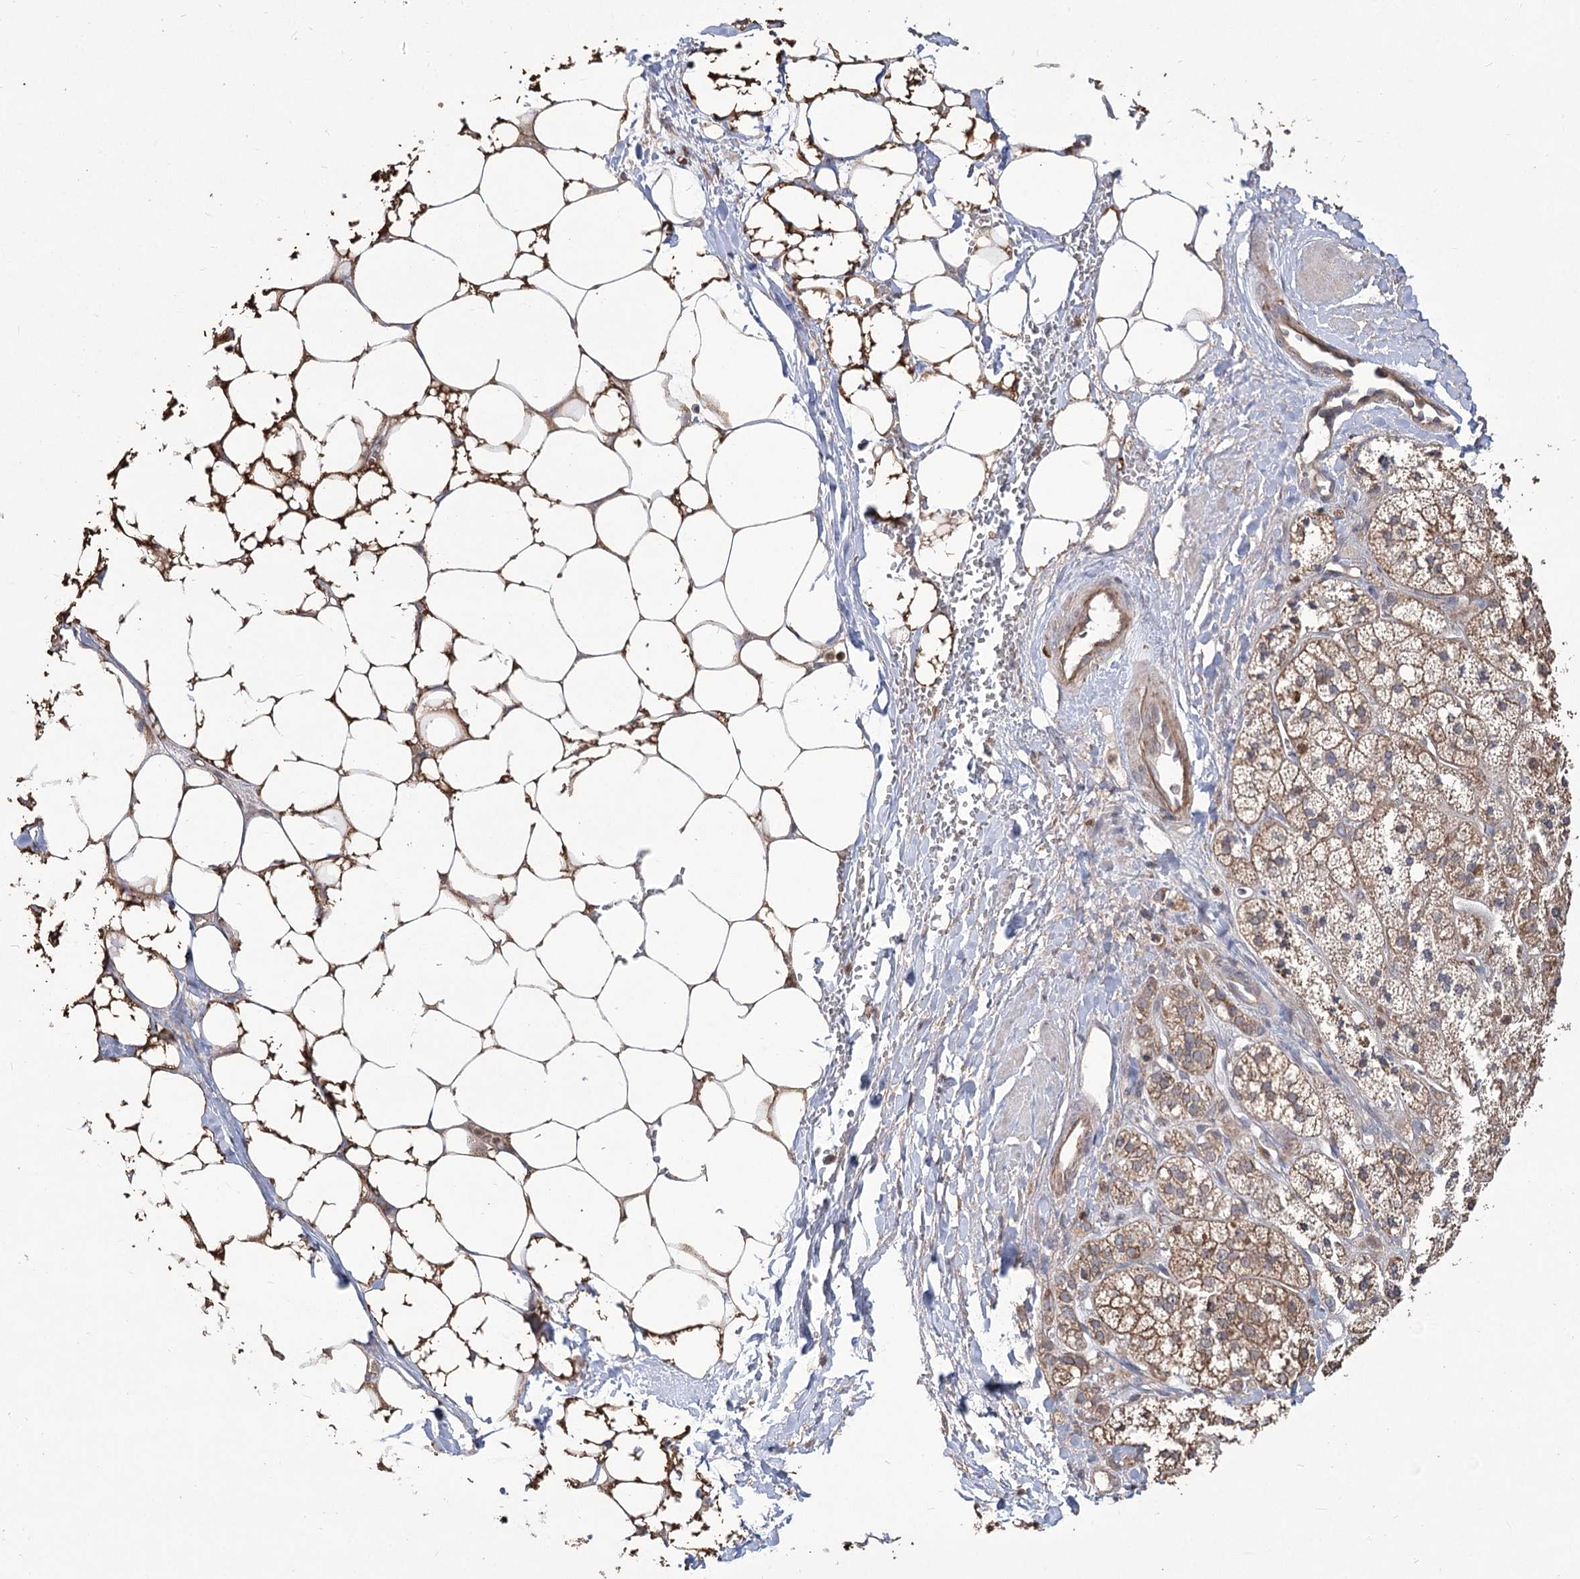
{"staining": {"intensity": "moderate", "quantity": ">75%", "location": "cytoplasmic/membranous"}, "tissue": "adrenal gland", "cell_type": "Glandular cells", "image_type": "normal", "snomed": [{"axis": "morphology", "description": "Normal tissue, NOS"}, {"axis": "topography", "description": "Adrenal gland"}], "caption": "High-power microscopy captured an IHC image of normal adrenal gland, revealing moderate cytoplasmic/membranous positivity in about >75% of glandular cells.", "gene": "STK17B", "patient": {"sex": "male", "age": 56}}